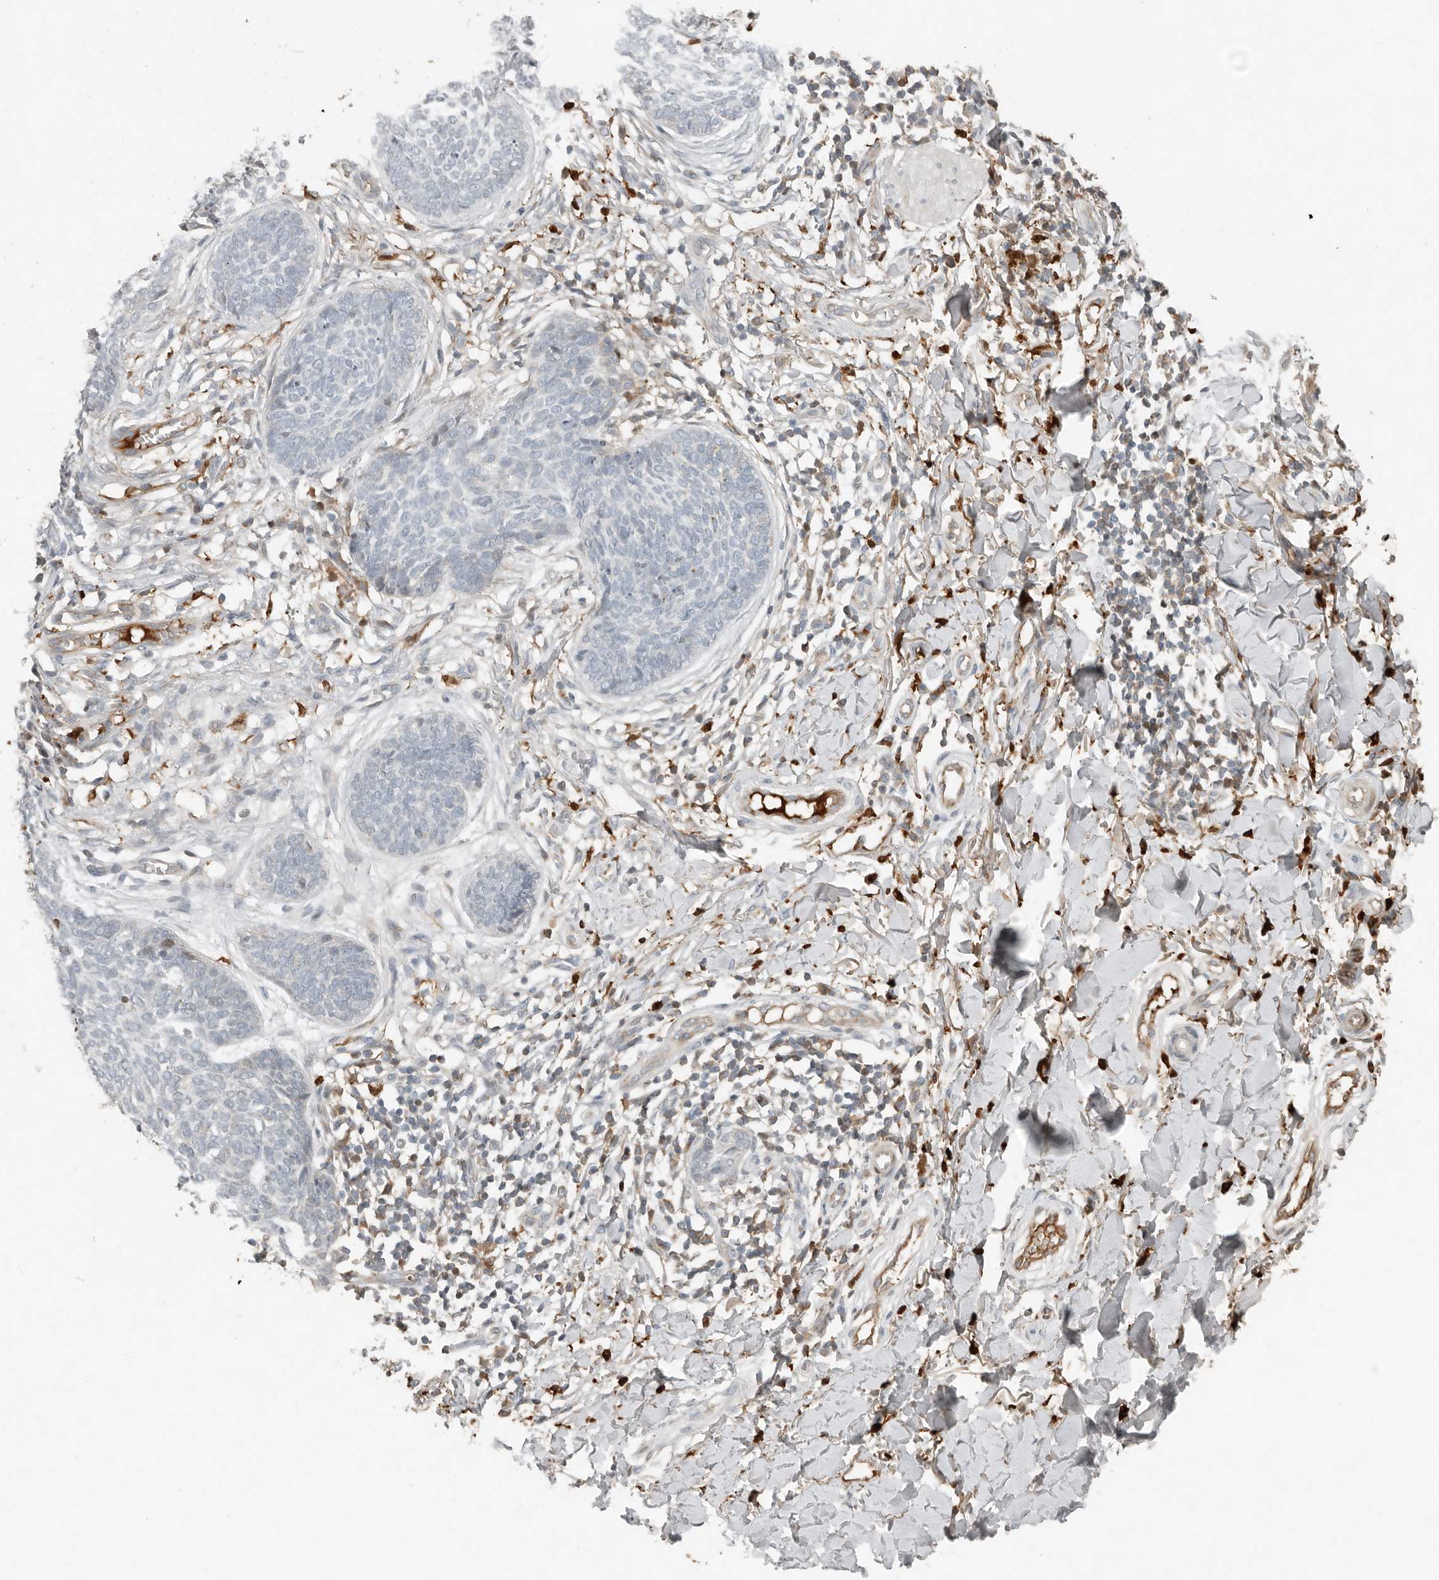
{"staining": {"intensity": "negative", "quantity": "none", "location": "none"}, "tissue": "skin cancer", "cell_type": "Tumor cells", "image_type": "cancer", "snomed": [{"axis": "morphology", "description": "Basal cell carcinoma"}, {"axis": "topography", "description": "Skin"}], "caption": "Immunohistochemistry photomicrograph of neoplastic tissue: basal cell carcinoma (skin) stained with DAB demonstrates no significant protein expression in tumor cells.", "gene": "KLHL38", "patient": {"sex": "female", "age": 64}}